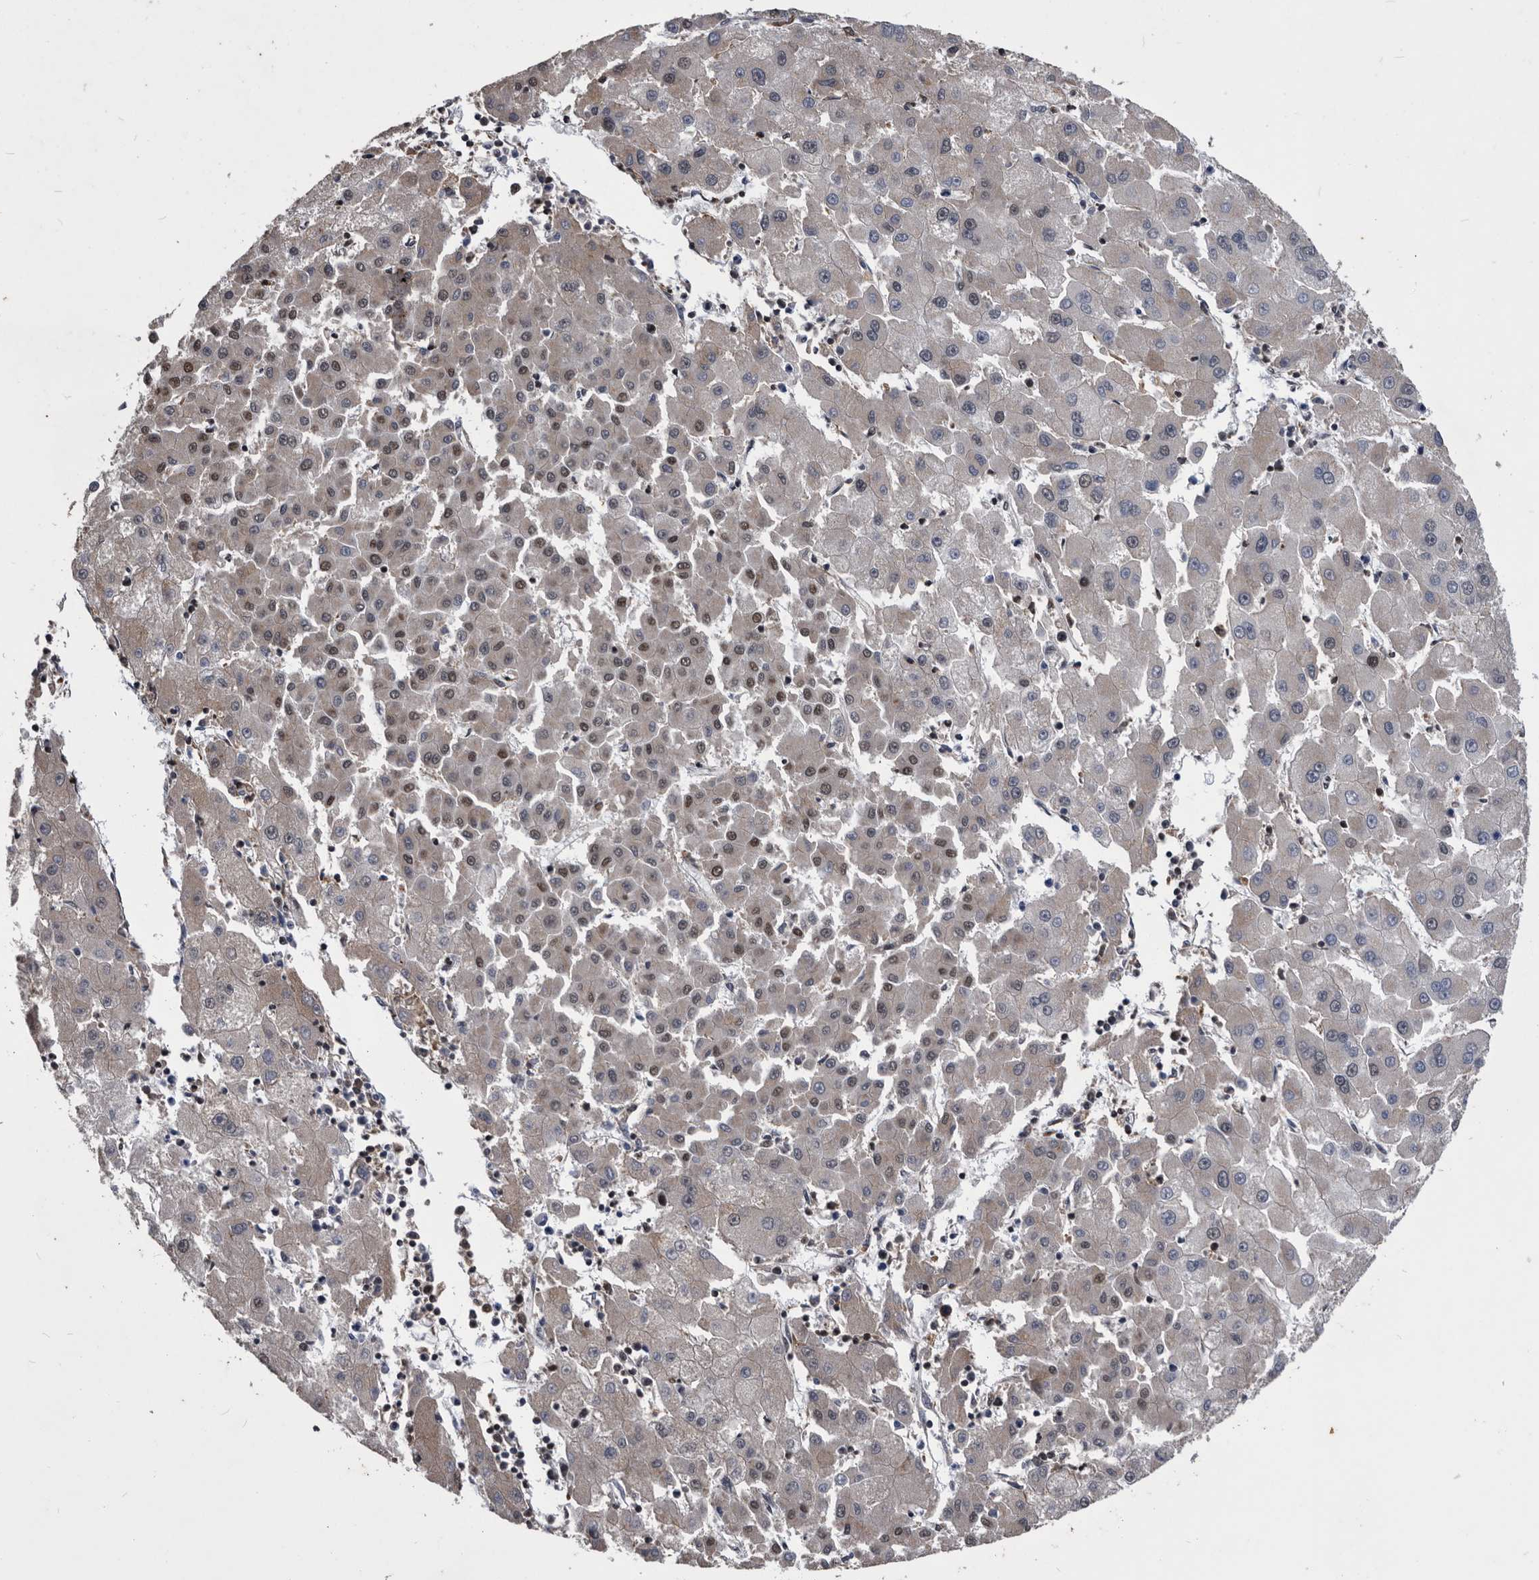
{"staining": {"intensity": "moderate", "quantity": "<25%", "location": "cytoplasmic/membranous,nuclear"}, "tissue": "liver cancer", "cell_type": "Tumor cells", "image_type": "cancer", "snomed": [{"axis": "morphology", "description": "Carcinoma, Hepatocellular, NOS"}, {"axis": "topography", "description": "Liver"}], "caption": "A histopathology image of human liver cancer stained for a protein demonstrates moderate cytoplasmic/membranous and nuclear brown staining in tumor cells.", "gene": "NRBP1", "patient": {"sex": "male", "age": 72}}